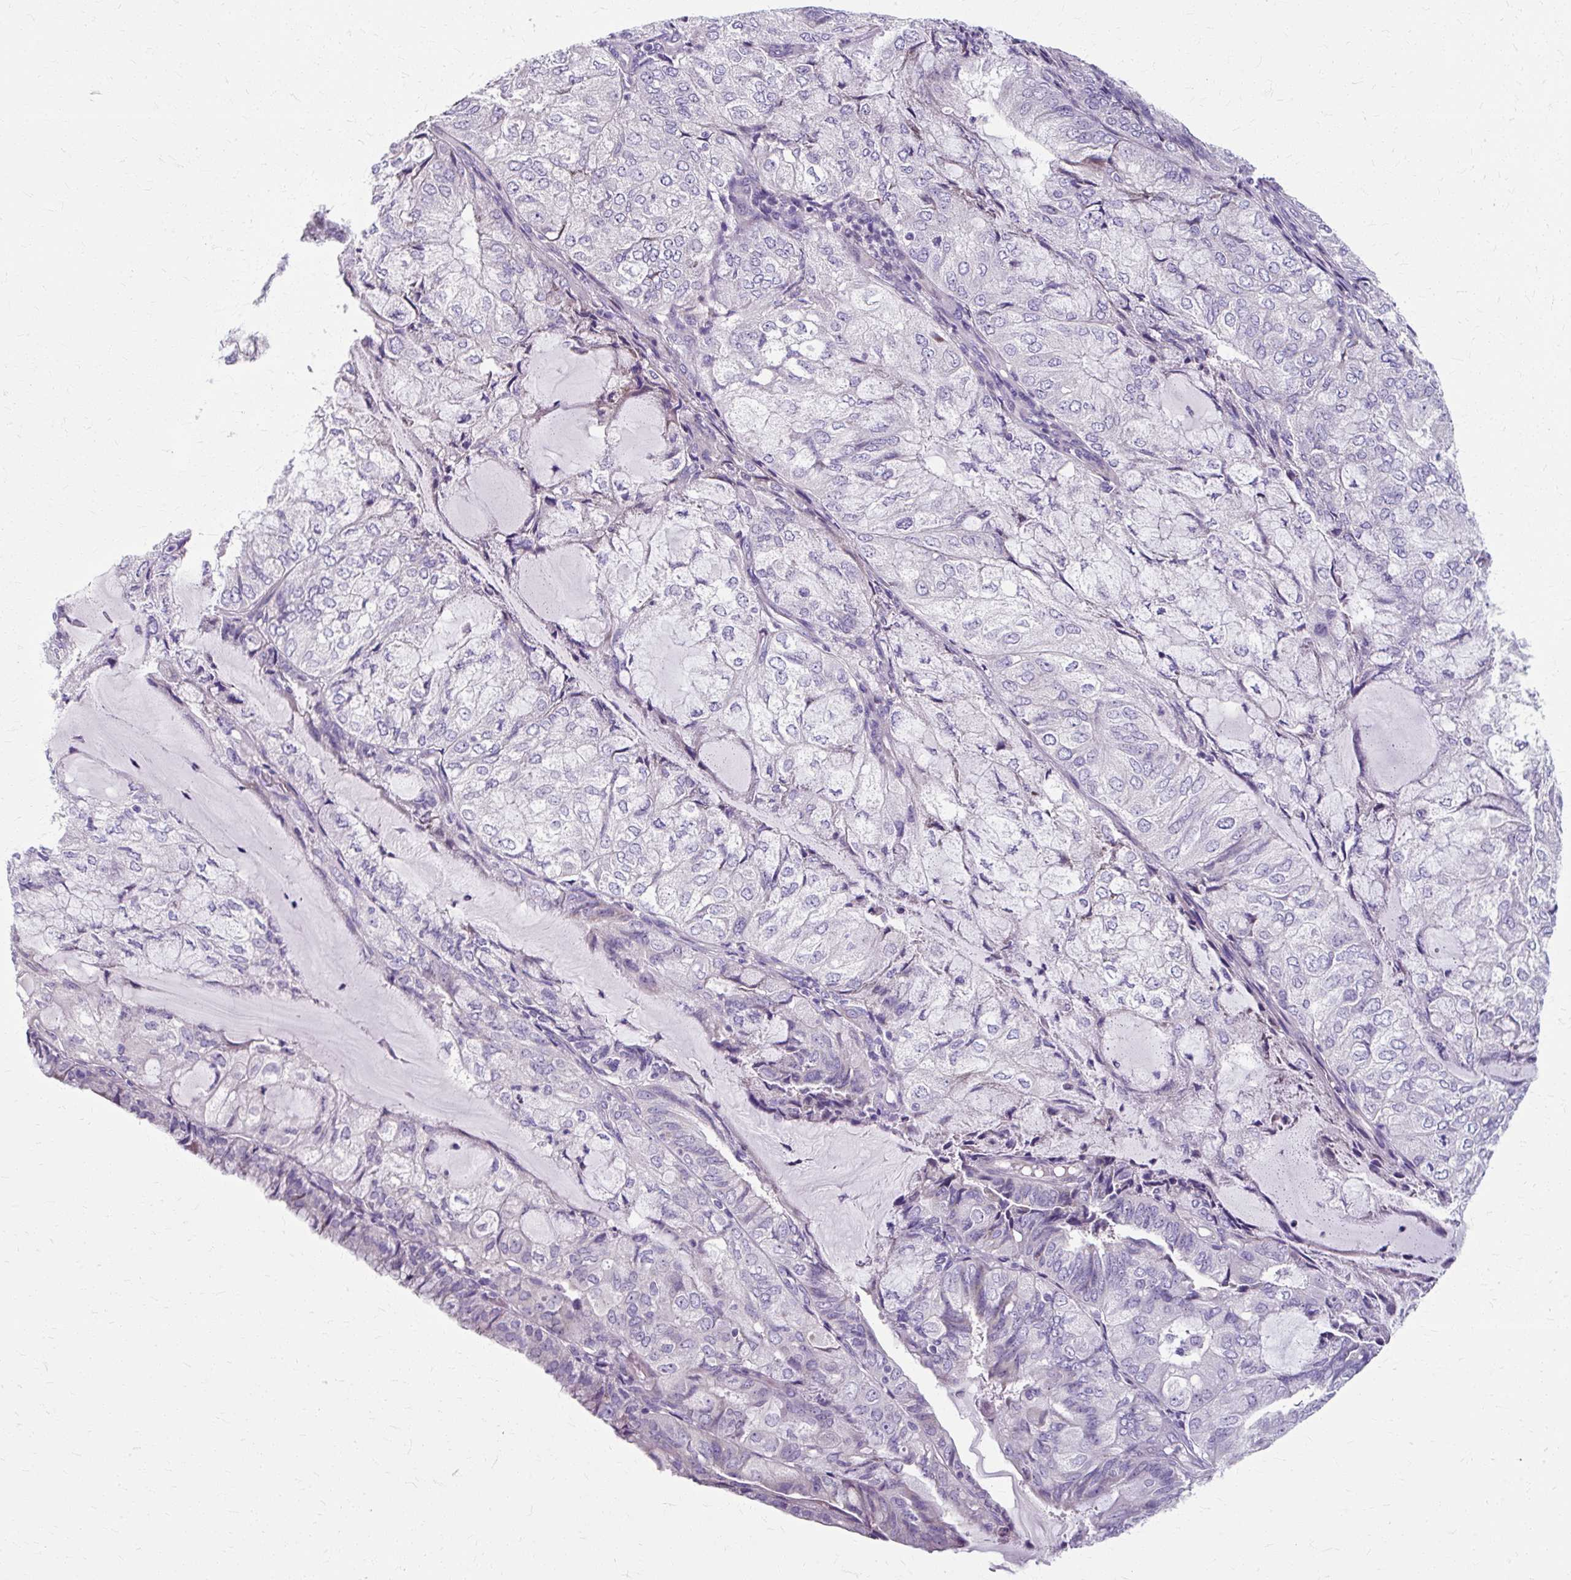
{"staining": {"intensity": "negative", "quantity": "none", "location": "none"}, "tissue": "endometrial cancer", "cell_type": "Tumor cells", "image_type": "cancer", "snomed": [{"axis": "morphology", "description": "Adenocarcinoma, NOS"}, {"axis": "topography", "description": "Endometrium"}], "caption": "Photomicrograph shows no significant protein expression in tumor cells of endometrial adenocarcinoma.", "gene": "ZNF555", "patient": {"sex": "female", "age": 81}}